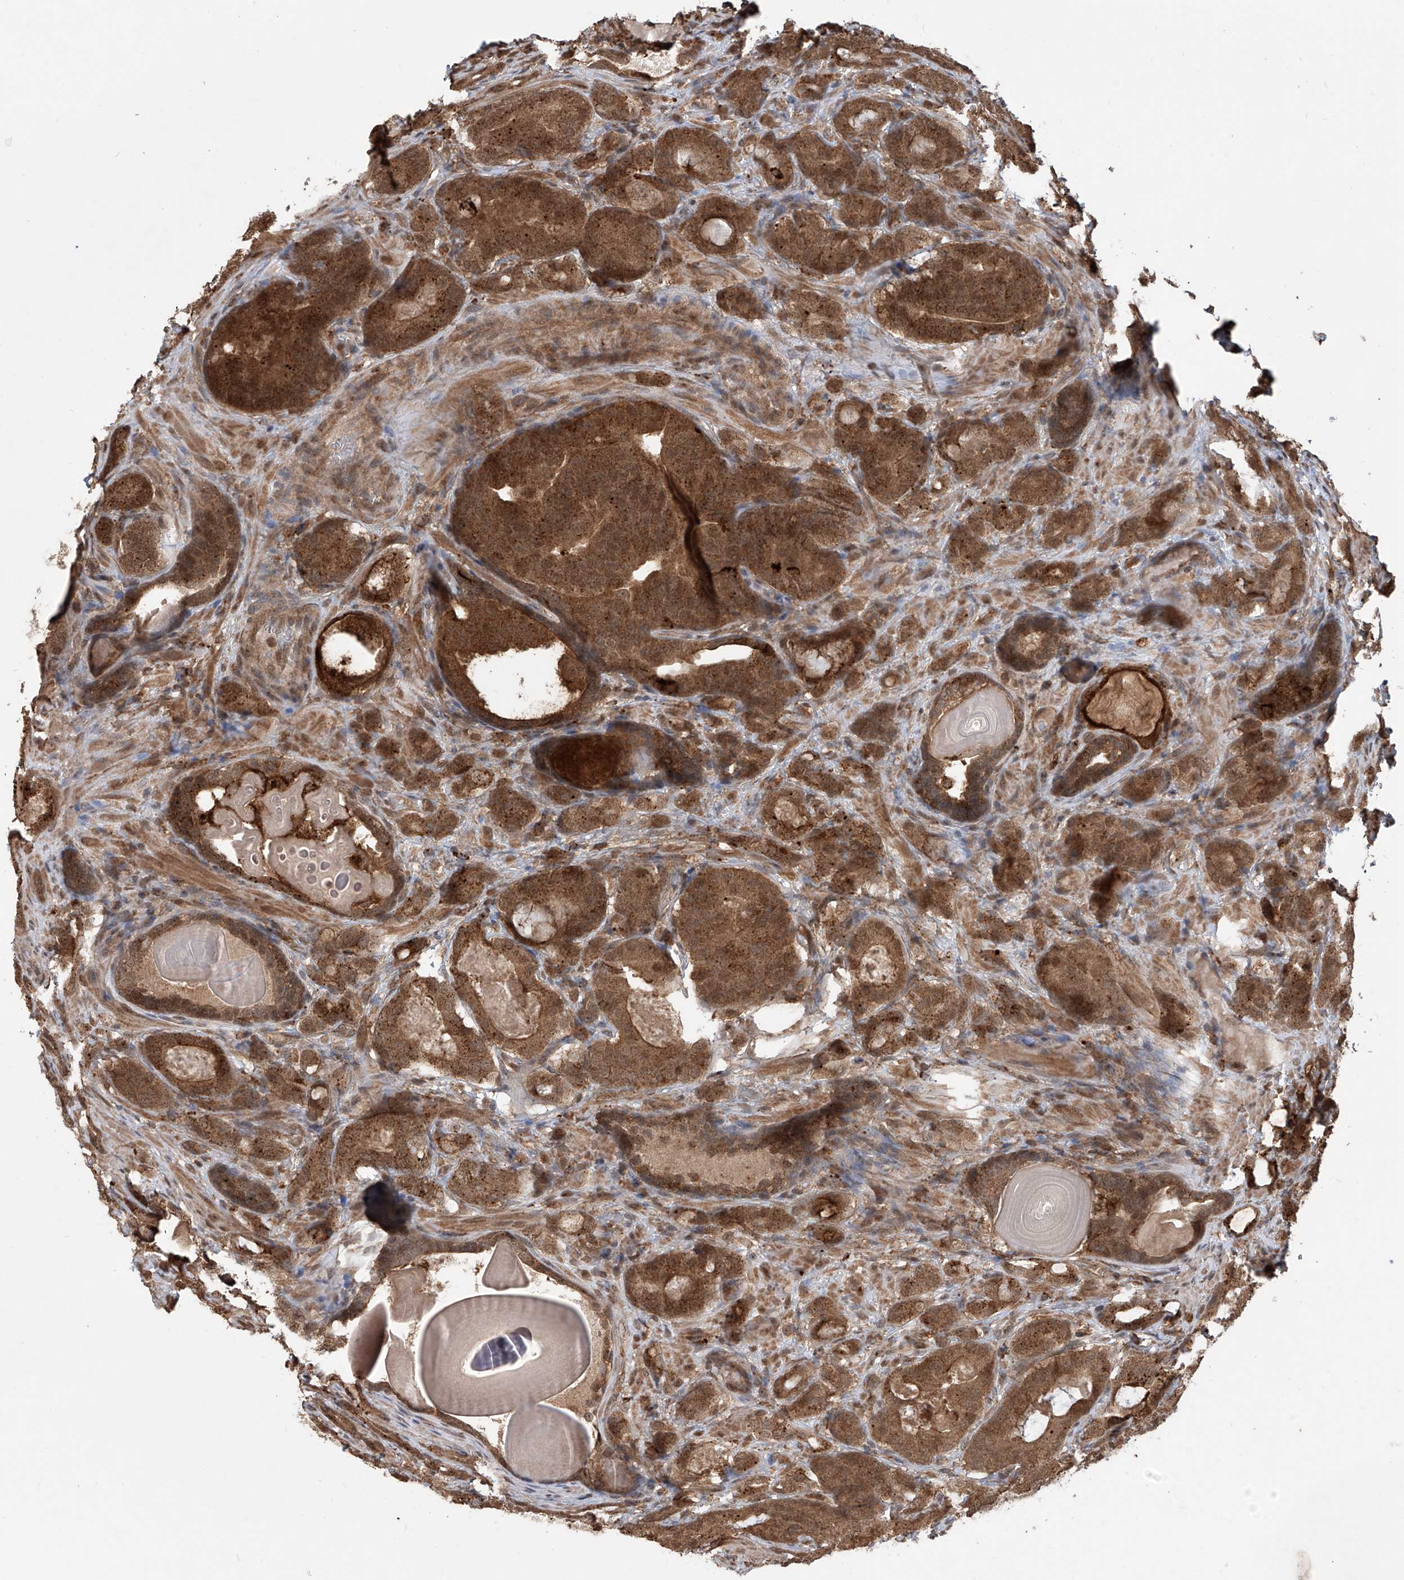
{"staining": {"intensity": "moderate", "quantity": ">75%", "location": "cytoplasmic/membranous,nuclear"}, "tissue": "prostate cancer", "cell_type": "Tumor cells", "image_type": "cancer", "snomed": [{"axis": "morphology", "description": "Adenocarcinoma, High grade"}, {"axis": "topography", "description": "Prostate"}], "caption": "Prostate cancer (adenocarcinoma (high-grade)) stained for a protein reveals moderate cytoplasmic/membranous and nuclear positivity in tumor cells.", "gene": "HOXC8", "patient": {"sex": "male", "age": 66}}